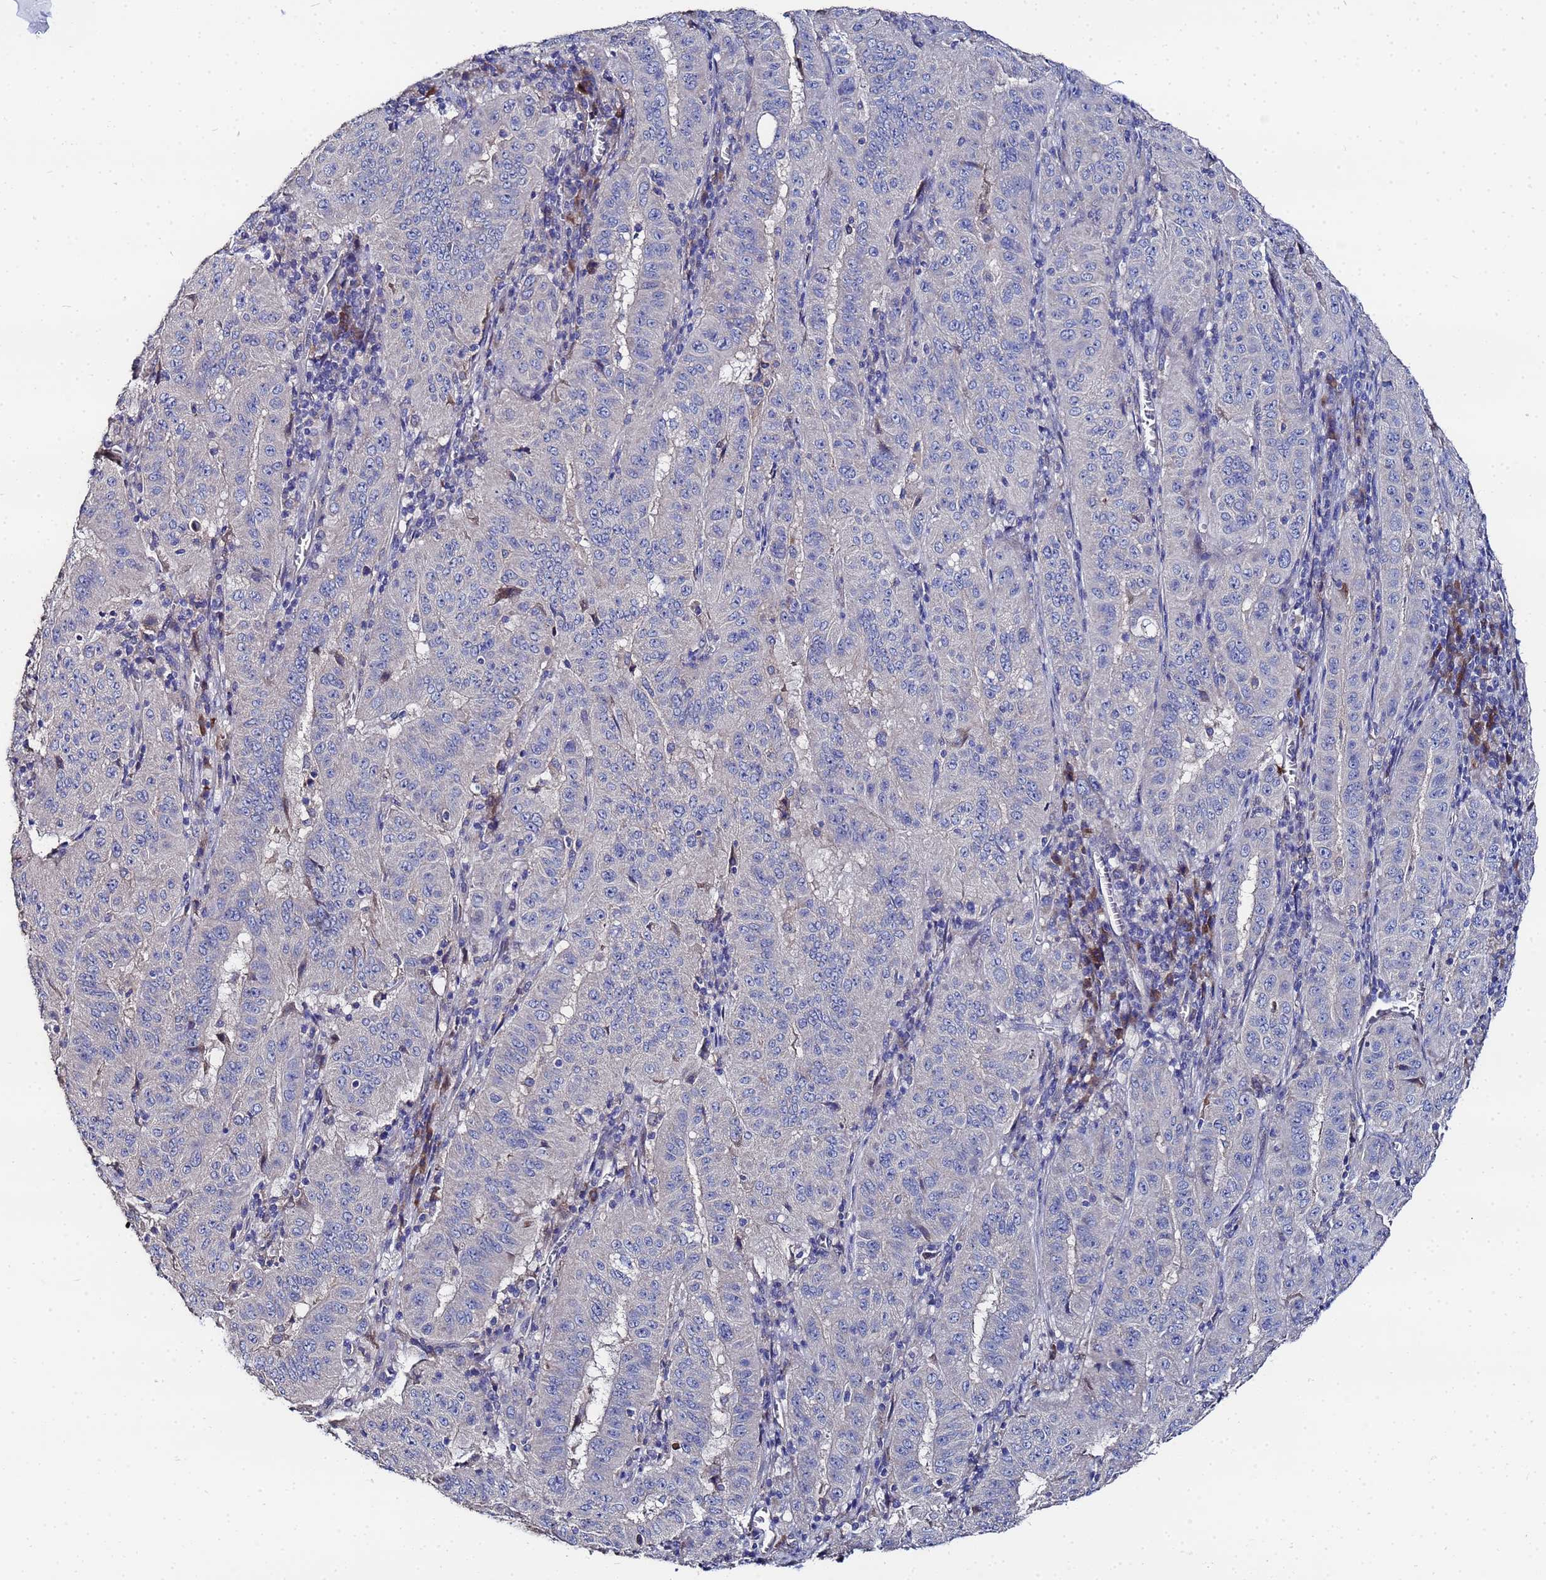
{"staining": {"intensity": "negative", "quantity": "none", "location": "none"}, "tissue": "pancreatic cancer", "cell_type": "Tumor cells", "image_type": "cancer", "snomed": [{"axis": "morphology", "description": "Adenocarcinoma, NOS"}, {"axis": "topography", "description": "Pancreas"}], "caption": "Tumor cells show no significant protein expression in pancreatic cancer.", "gene": "TCP10L", "patient": {"sex": "male", "age": 63}}